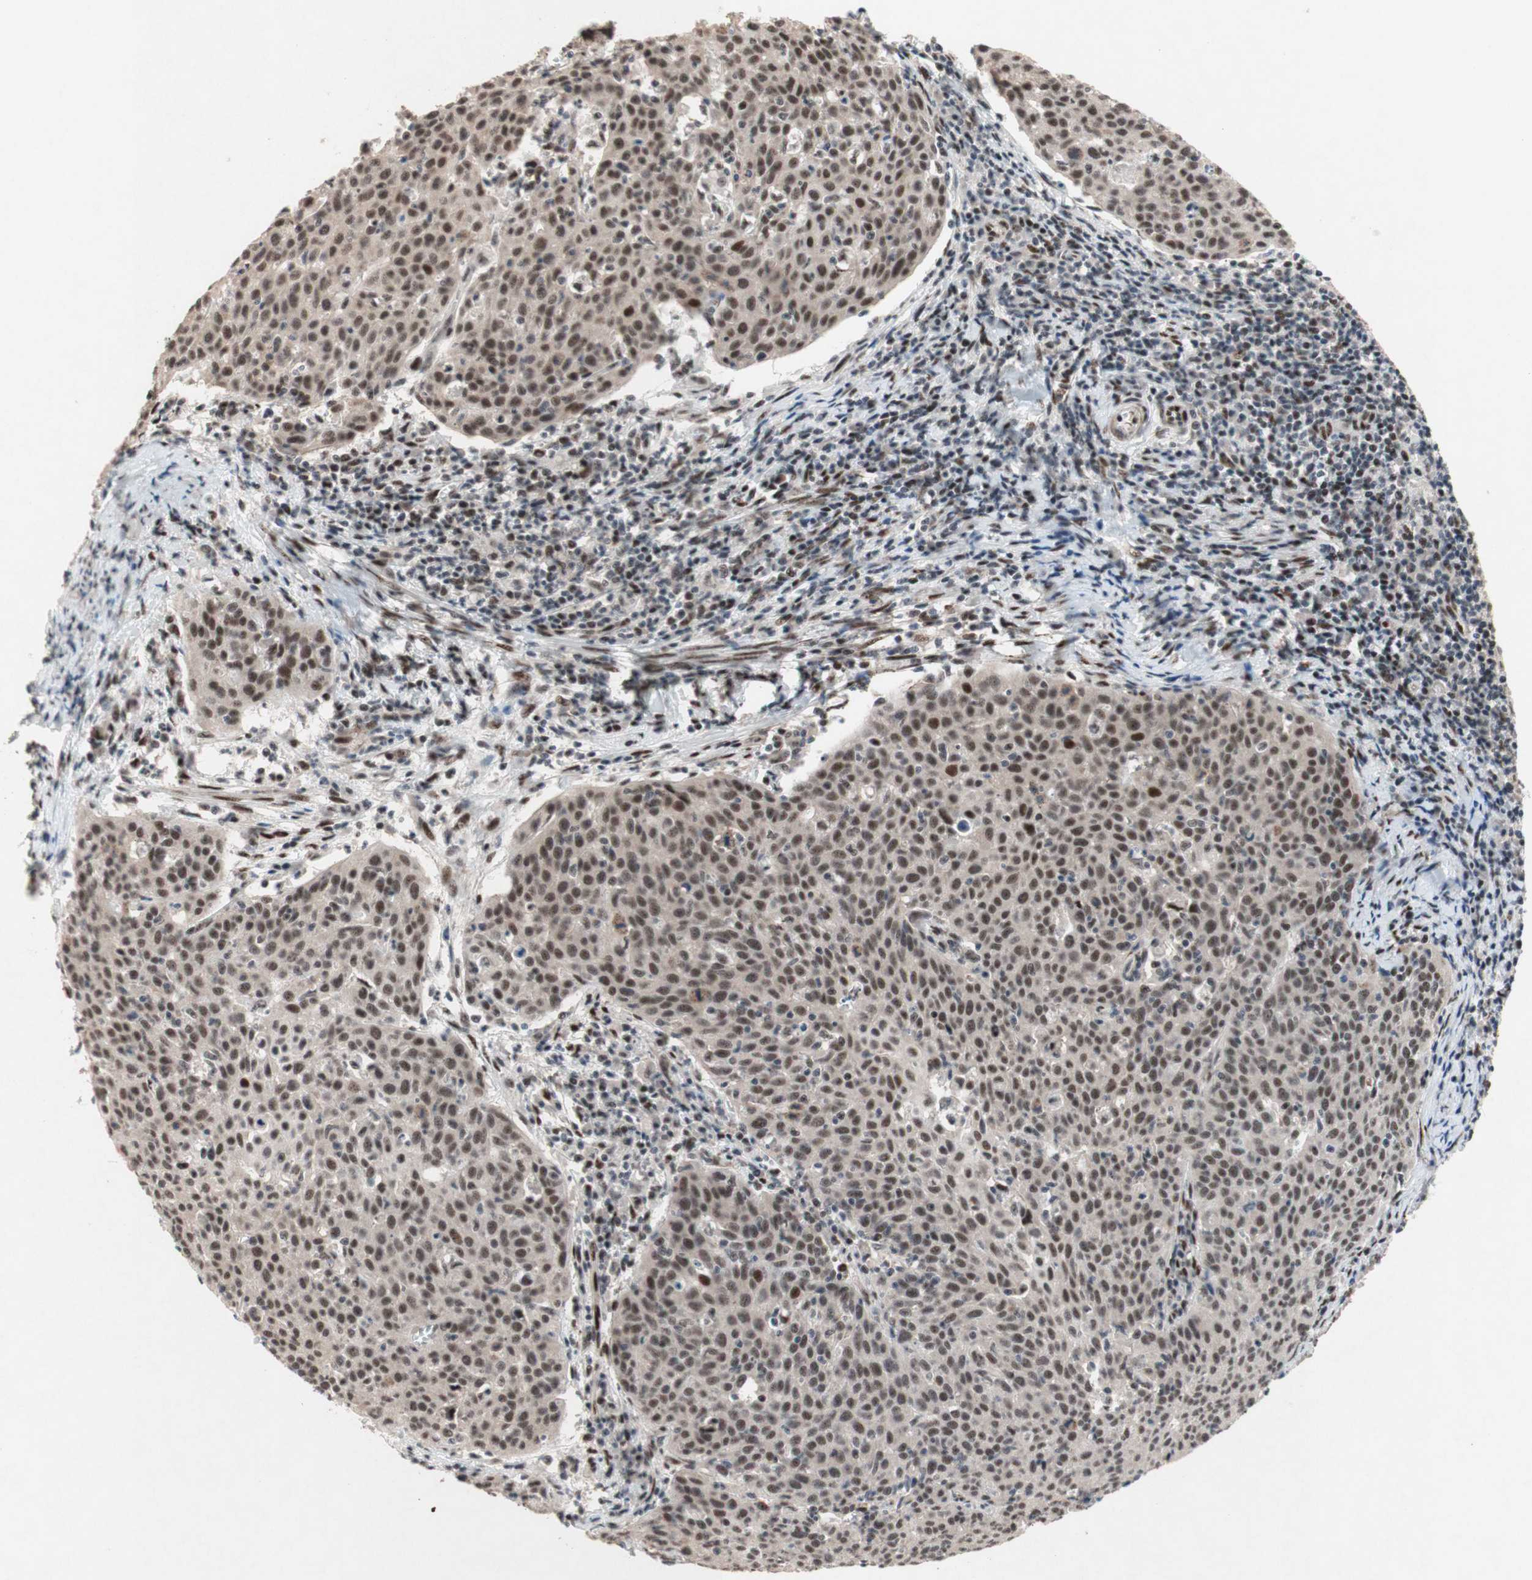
{"staining": {"intensity": "moderate", "quantity": ">75%", "location": "nuclear"}, "tissue": "cervical cancer", "cell_type": "Tumor cells", "image_type": "cancer", "snomed": [{"axis": "morphology", "description": "Squamous cell carcinoma, NOS"}, {"axis": "topography", "description": "Cervix"}], "caption": "Immunohistochemistry (IHC) histopathology image of squamous cell carcinoma (cervical) stained for a protein (brown), which exhibits medium levels of moderate nuclear positivity in approximately >75% of tumor cells.", "gene": "TLE1", "patient": {"sex": "female", "age": 38}}